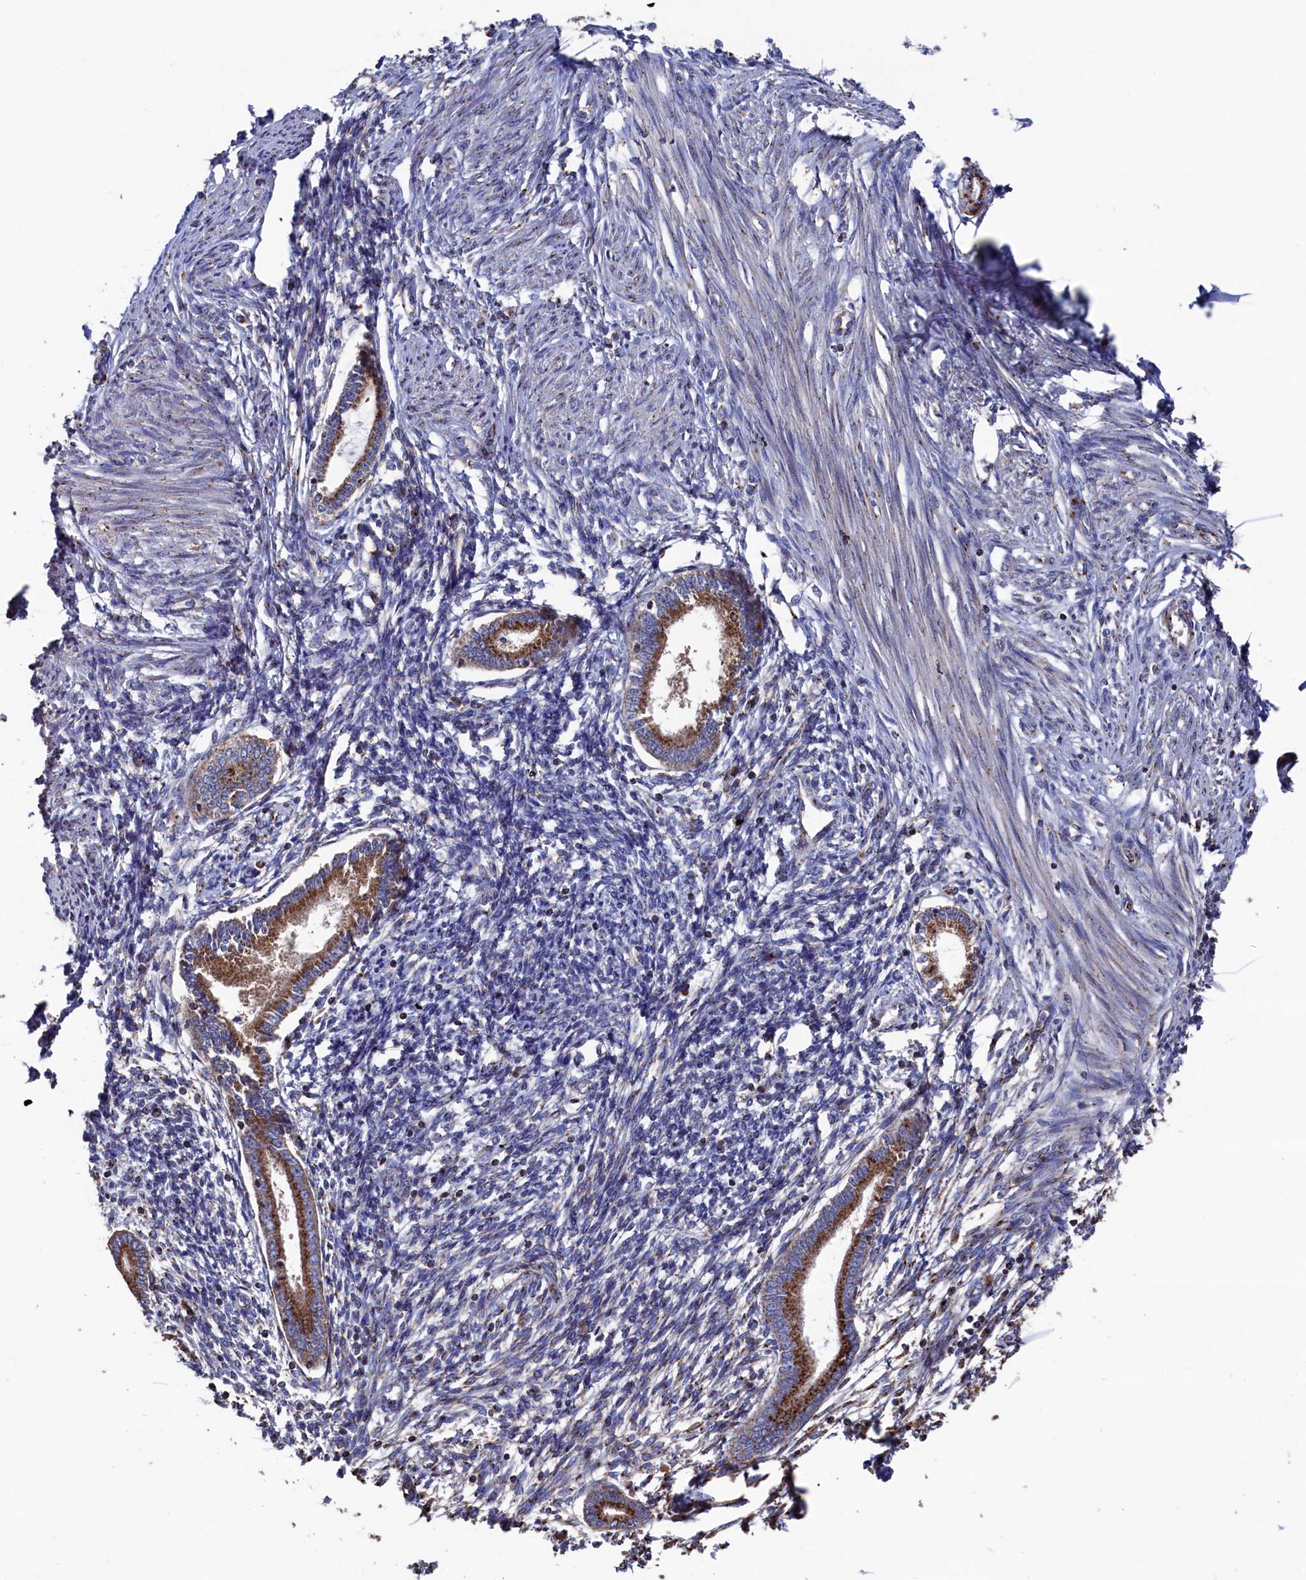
{"staining": {"intensity": "moderate", "quantity": "25%-75%", "location": "cytoplasmic/membranous"}, "tissue": "endometrium", "cell_type": "Cells in endometrial stroma", "image_type": "normal", "snomed": [{"axis": "morphology", "description": "Normal tissue, NOS"}, {"axis": "topography", "description": "Endometrium"}], "caption": "Brown immunohistochemical staining in unremarkable human endometrium demonstrates moderate cytoplasmic/membranous positivity in about 25%-75% of cells in endometrial stroma. (Brightfield microscopy of DAB IHC at high magnification).", "gene": "PRRC1", "patient": {"sex": "female", "age": 56}}